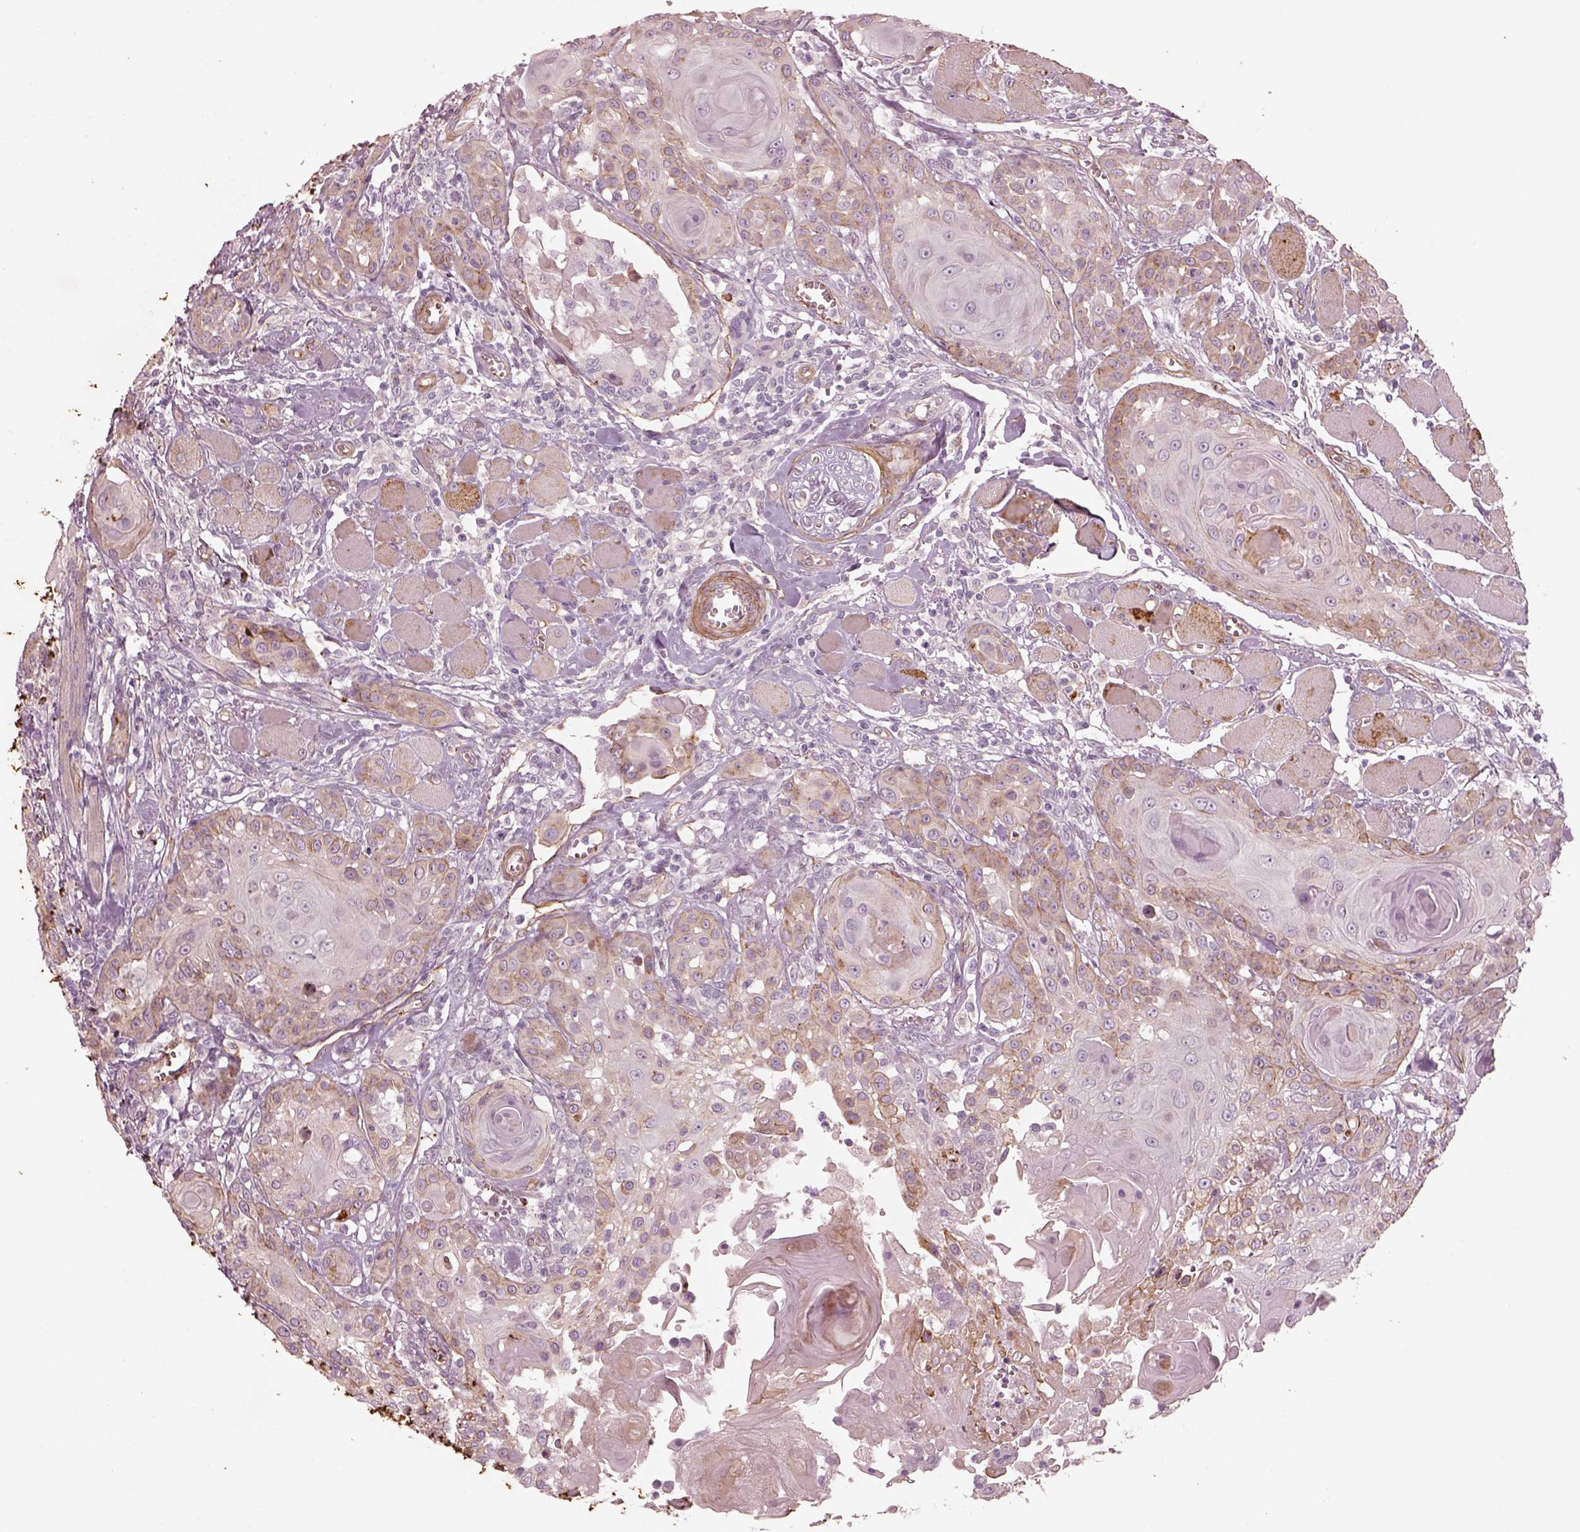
{"staining": {"intensity": "weak", "quantity": "25%-75%", "location": "cytoplasmic/membranous"}, "tissue": "head and neck cancer", "cell_type": "Tumor cells", "image_type": "cancer", "snomed": [{"axis": "morphology", "description": "Squamous cell carcinoma, NOS"}, {"axis": "topography", "description": "Head-Neck"}], "caption": "Immunohistochemical staining of human squamous cell carcinoma (head and neck) exhibits low levels of weak cytoplasmic/membranous positivity in about 25%-75% of tumor cells. (DAB (3,3'-diaminobenzidine) IHC with brightfield microscopy, high magnification).", "gene": "CRYM", "patient": {"sex": "female", "age": 80}}